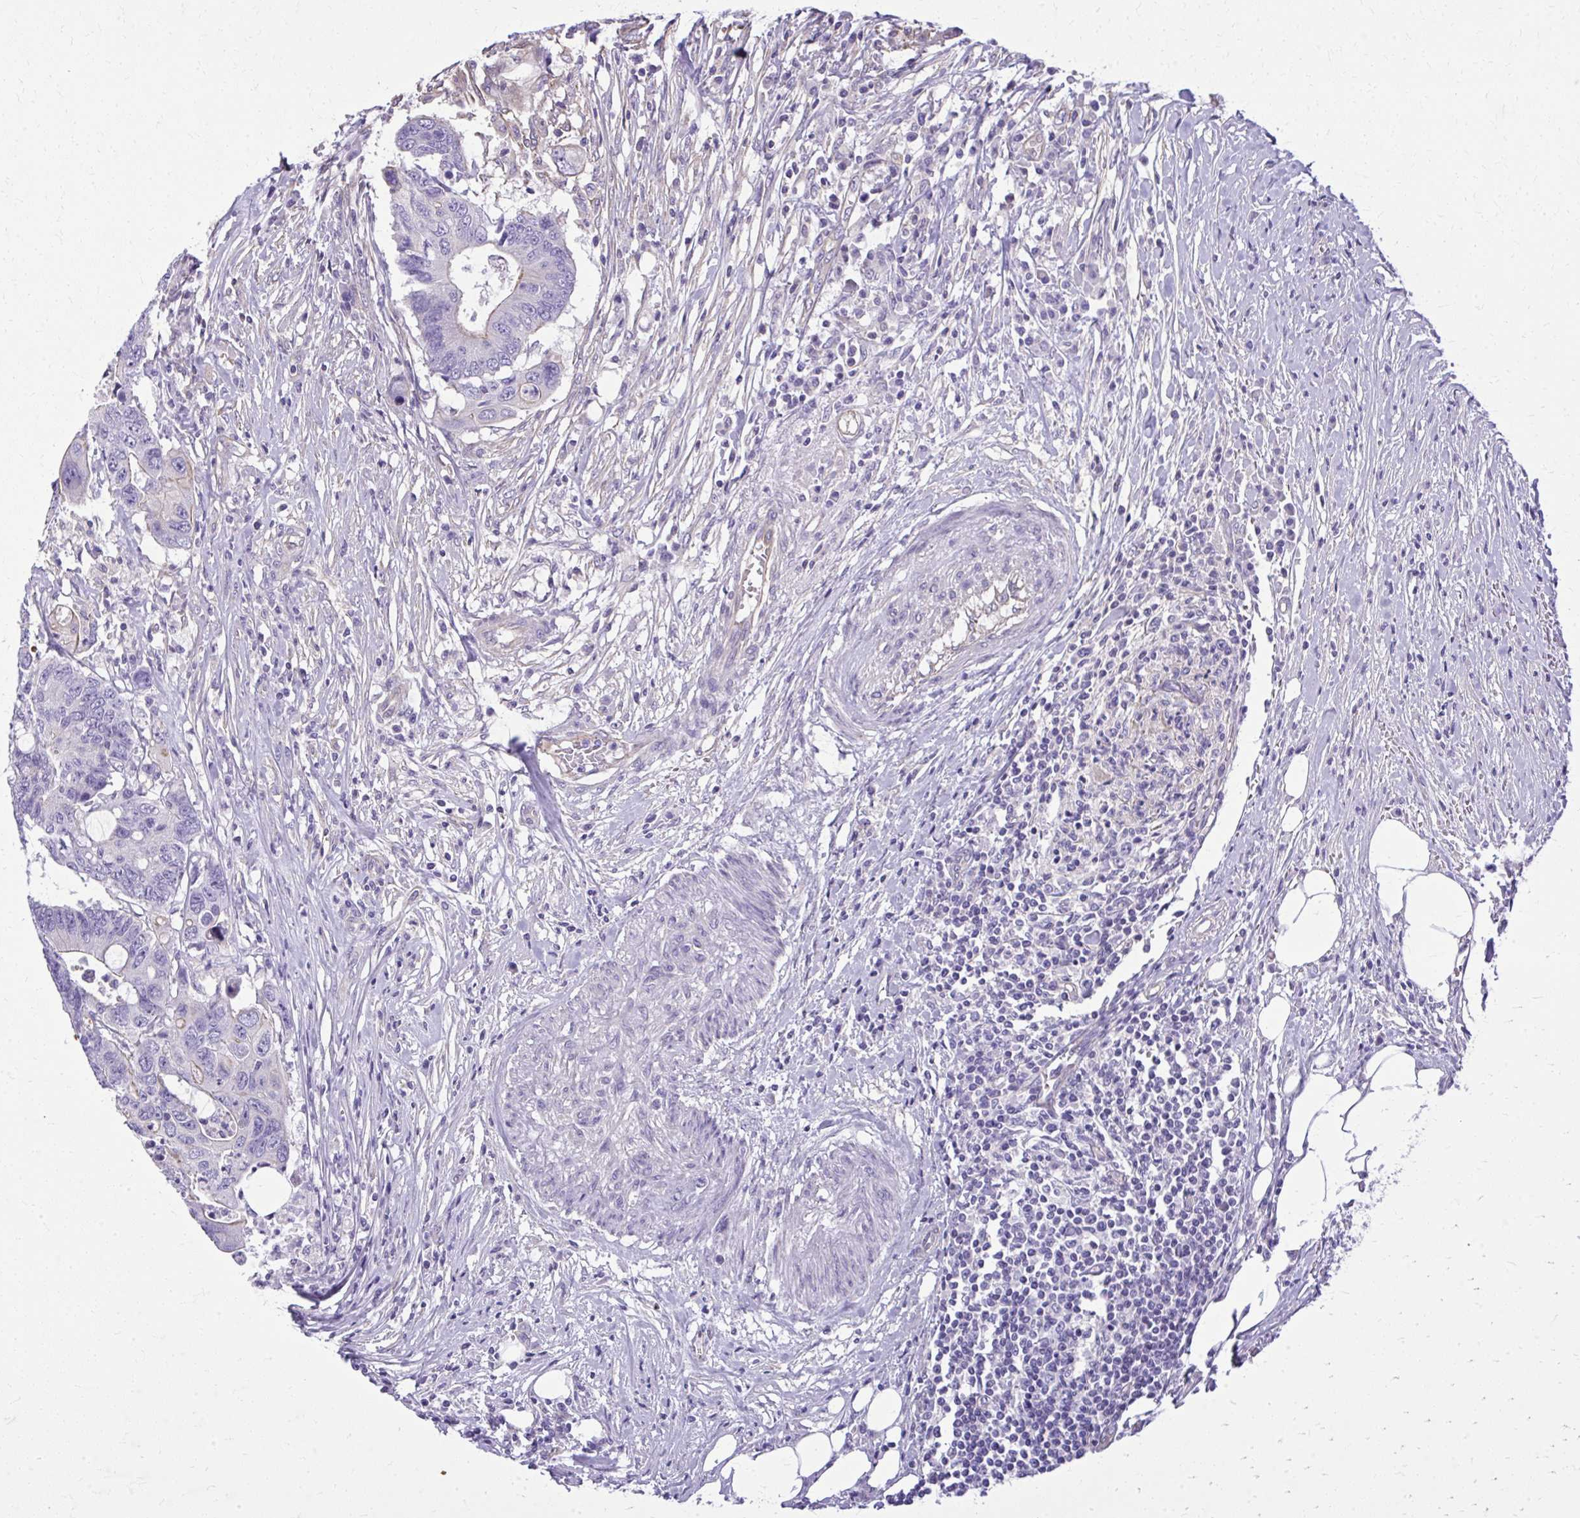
{"staining": {"intensity": "negative", "quantity": "none", "location": "none"}, "tissue": "colorectal cancer", "cell_type": "Tumor cells", "image_type": "cancer", "snomed": [{"axis": "morphology", "description": "Adenocarcinoma, NOS"}, {"axis": "topography", "description": "Colon"}], "caption": "Colorectal cancer (adenocarcinoma) stained for a protein using immunohistochemistry (IHC) exhibits no staining tumor cells.", "gene": "RUNDC3B", "patient": {"sex": "male", "age": 71}}